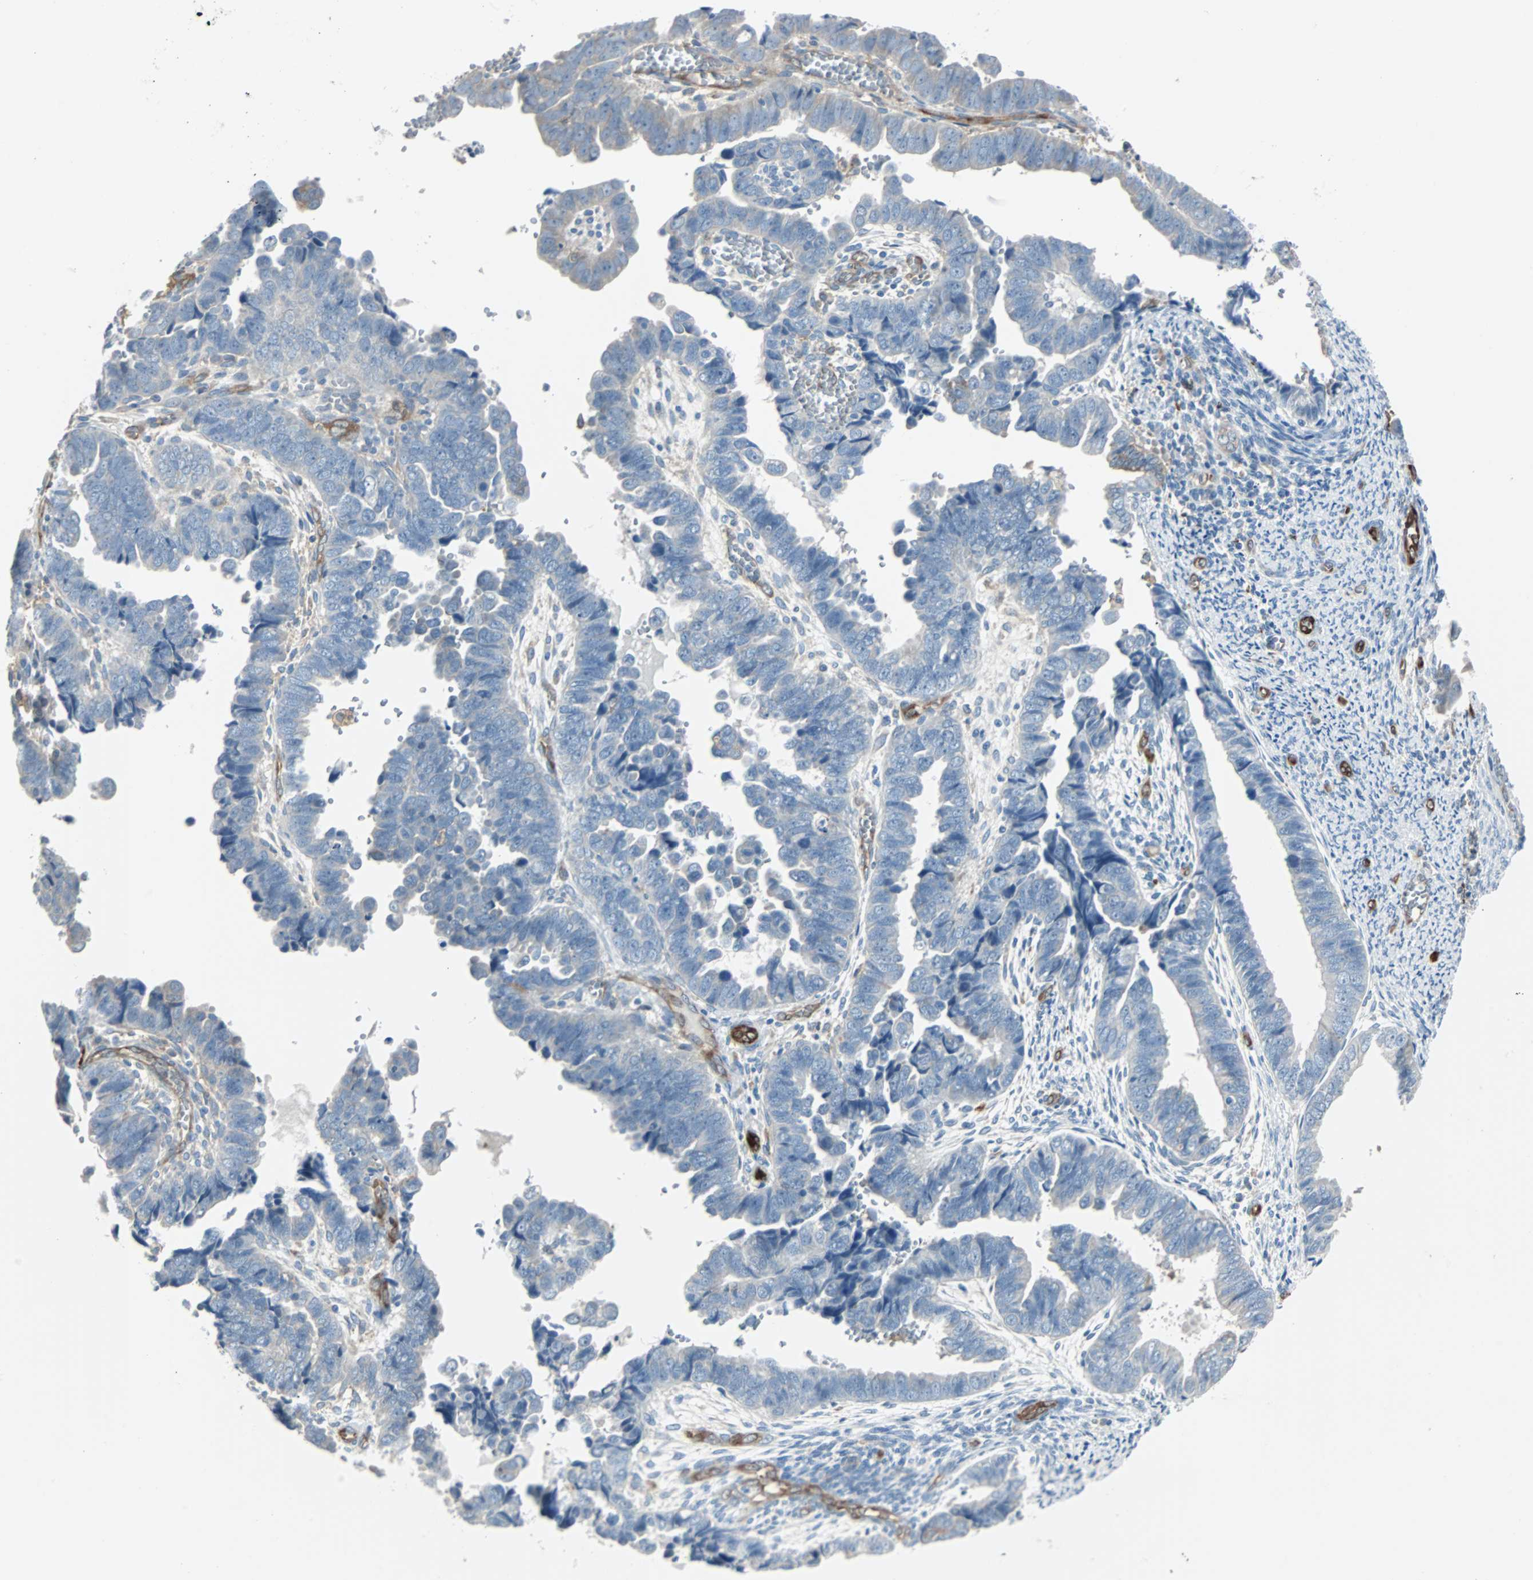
{"staining": {"intensity": "weak", "quantity": "25%-75%", "location": "cytoplasmic/membranous"}, "tissue": "endometrial cancer", "cell_type": "Tumor cells", "image_type": "cancer", "snomed": [{"axis": "morphology", "description": "Adenocarcinoma, NOS"}, {"axis": "topography", "description": "Endometrium"}], "caption": "The image reveals immunohistochemical staining of endometrial cancer. There is weak cytoplasmic/membranous staining is appreciated in approximately 25%-75% of tumor cells.", "gene": "SWAP70", "patient": {"sex": "female", "age": 75}}